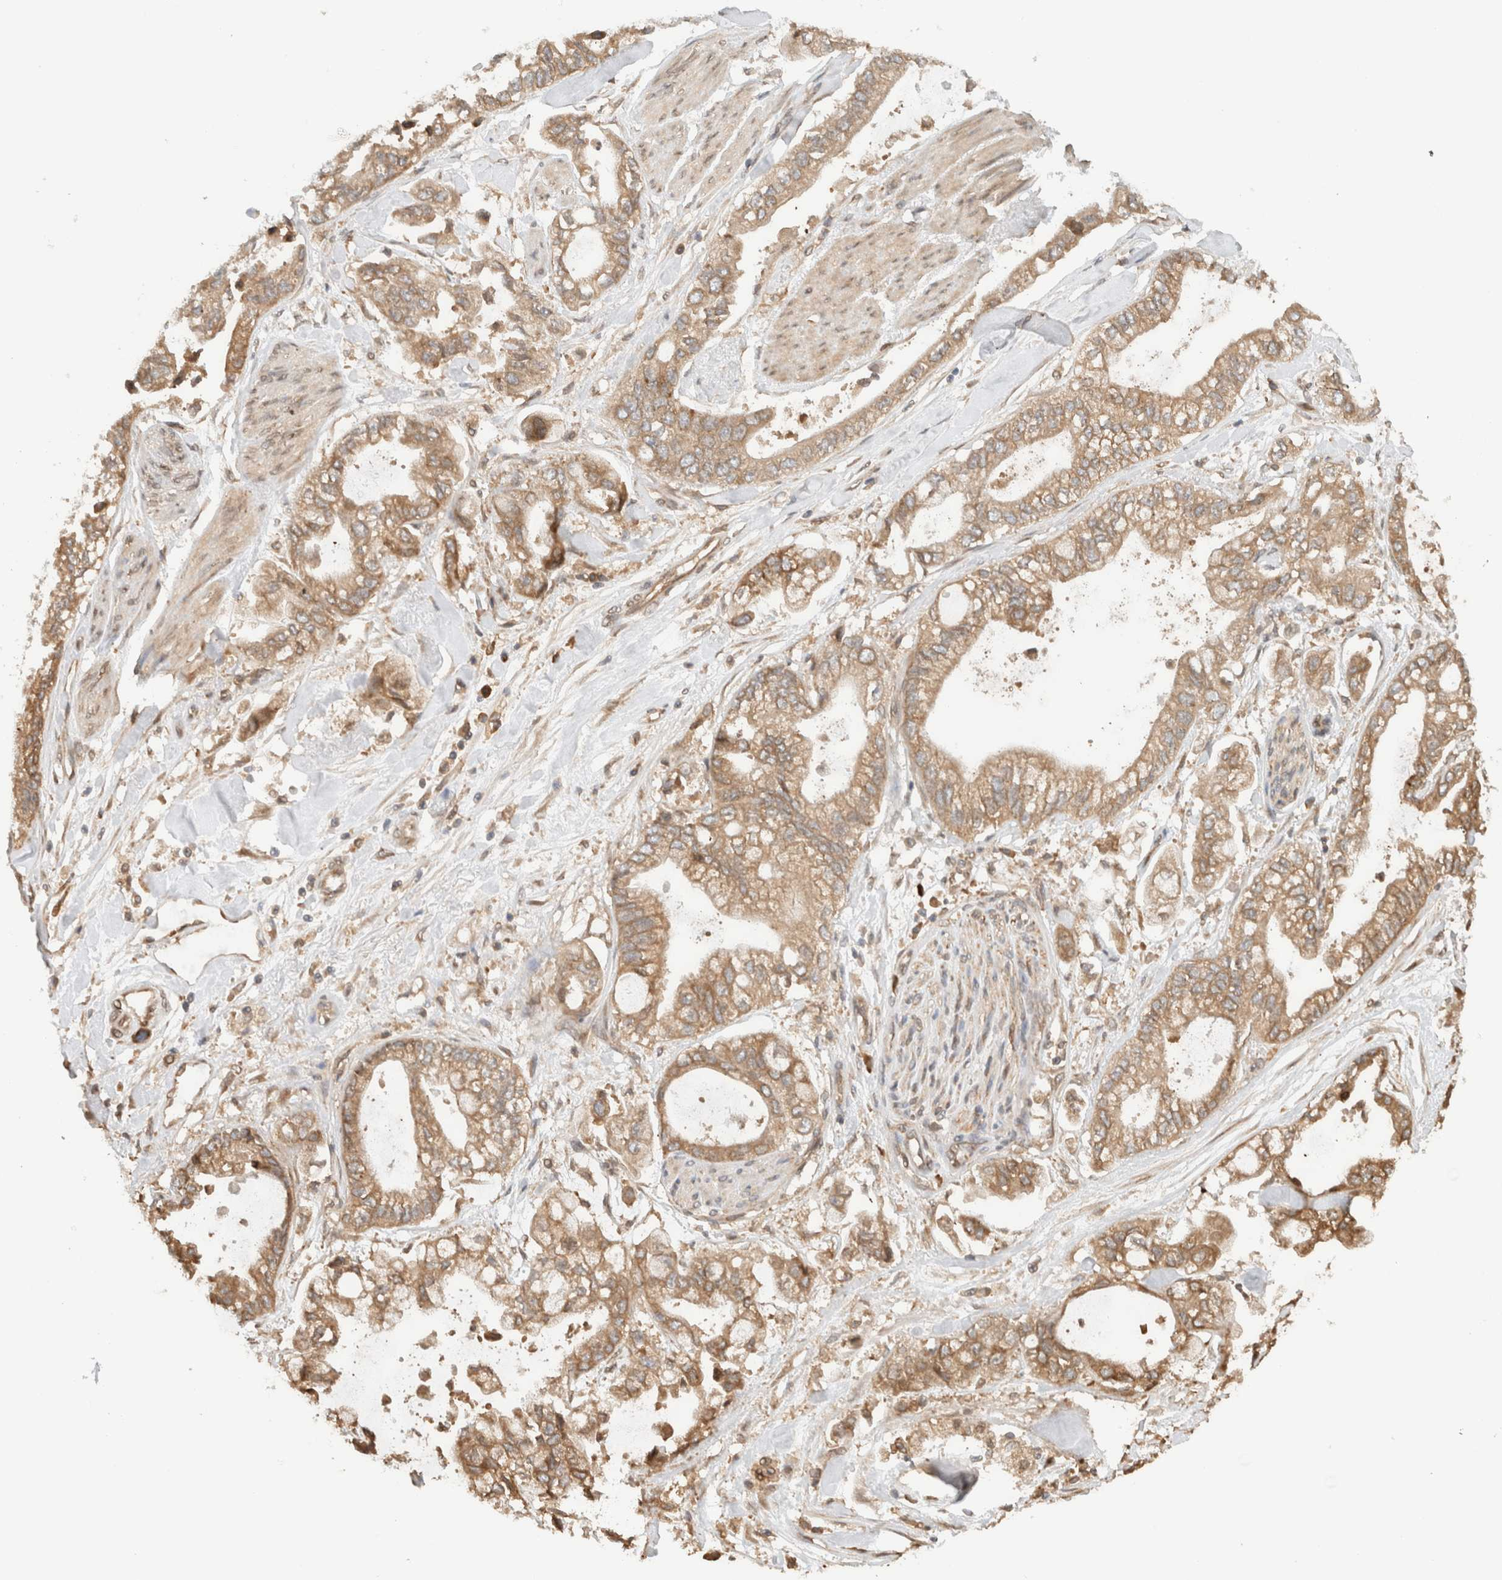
{"staining": {"intensity": "moderate", "quantity": ">75%", "location": "cytoplasmic/membranous"}, "tissue": "stomach cancer", "cell_type": "Tumor cells", "image_type": "cancer", "snomed": [{"axis": "morphology", "description": "Normal tissue, NOS"}, {"axis": "morphology", "description": "Adenocarcinoma, NOS"}, {"axis": "topography", "description": "Stomach"}], "caption": "Protein staining of adenocarcinoma (stomach) tissue demonstrates moderate cytoplasmic/membranous positivity in approximately >75% of tumor cells. The staining is performed using DAB brown chromogen to label protein expression. The nuclei are counter-stained blue using hematoxylin.", "gene": "ARFGEF2", "patient": {"sex": "male", "age": 62}}